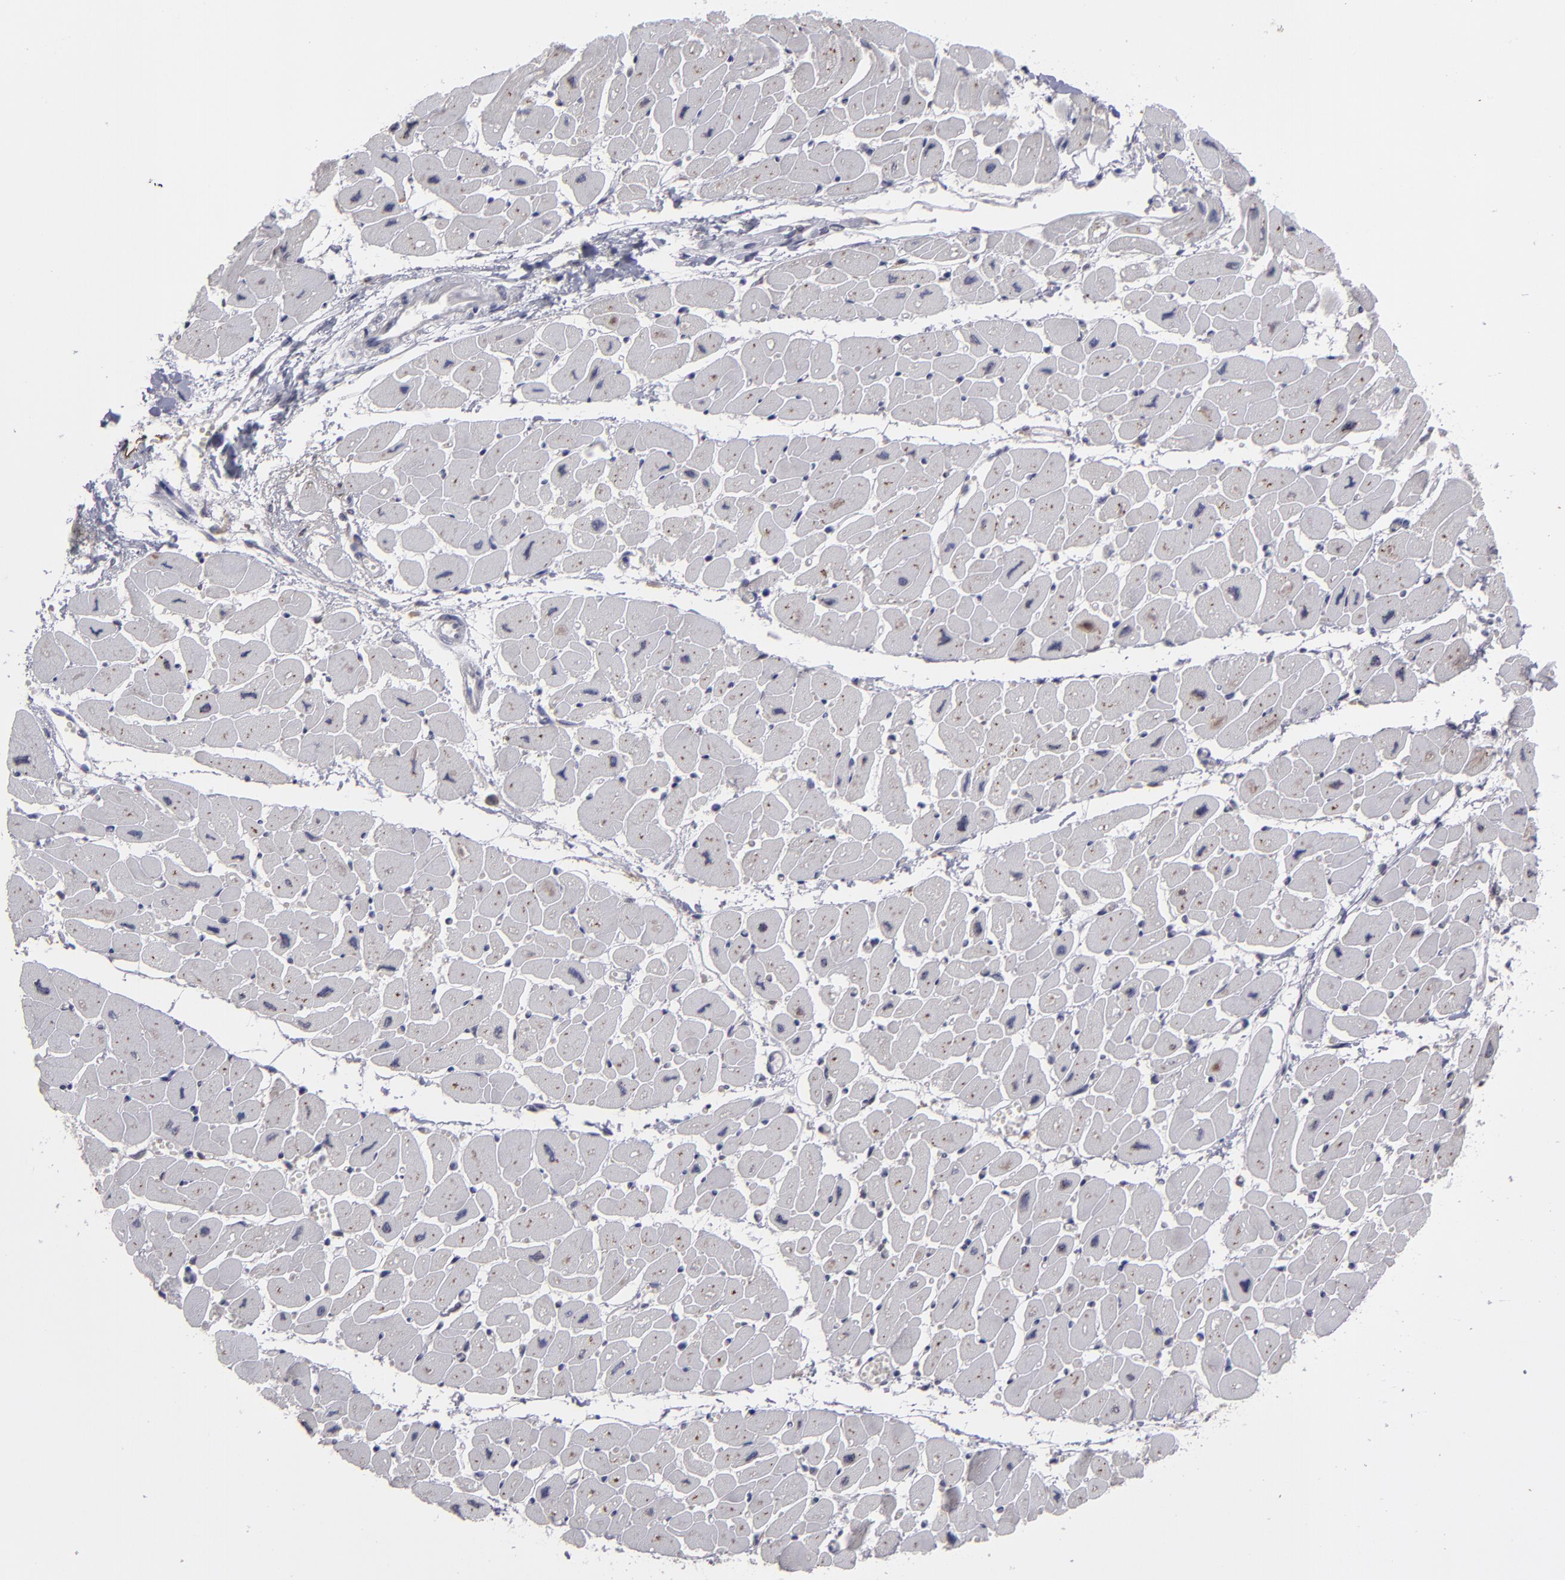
{"staining": {"intensity": "weak", "quantity": "<25%", "location": "cytoplasmic/membranous"}, "tissue": "heart muscle", "cell_type": "Cardiomyocytes", "image_type": "normal", "snomed": [{"axis": "morphology", "description": "Normal tissue, NOS"}, {"axis": "topography", "description": "Heart"}], "caption": "DAB immunohistochemical staining of unremarkable heart muscle reveals no significant positivity in cardiomyocytes. (Stains: DAB immunohistochemistry with hematoxylin counter stain, Microscopy: brightfield microscopy at high magnification).", "gene": "IL12A", "patient": {"sex": "female", "age": 54}}